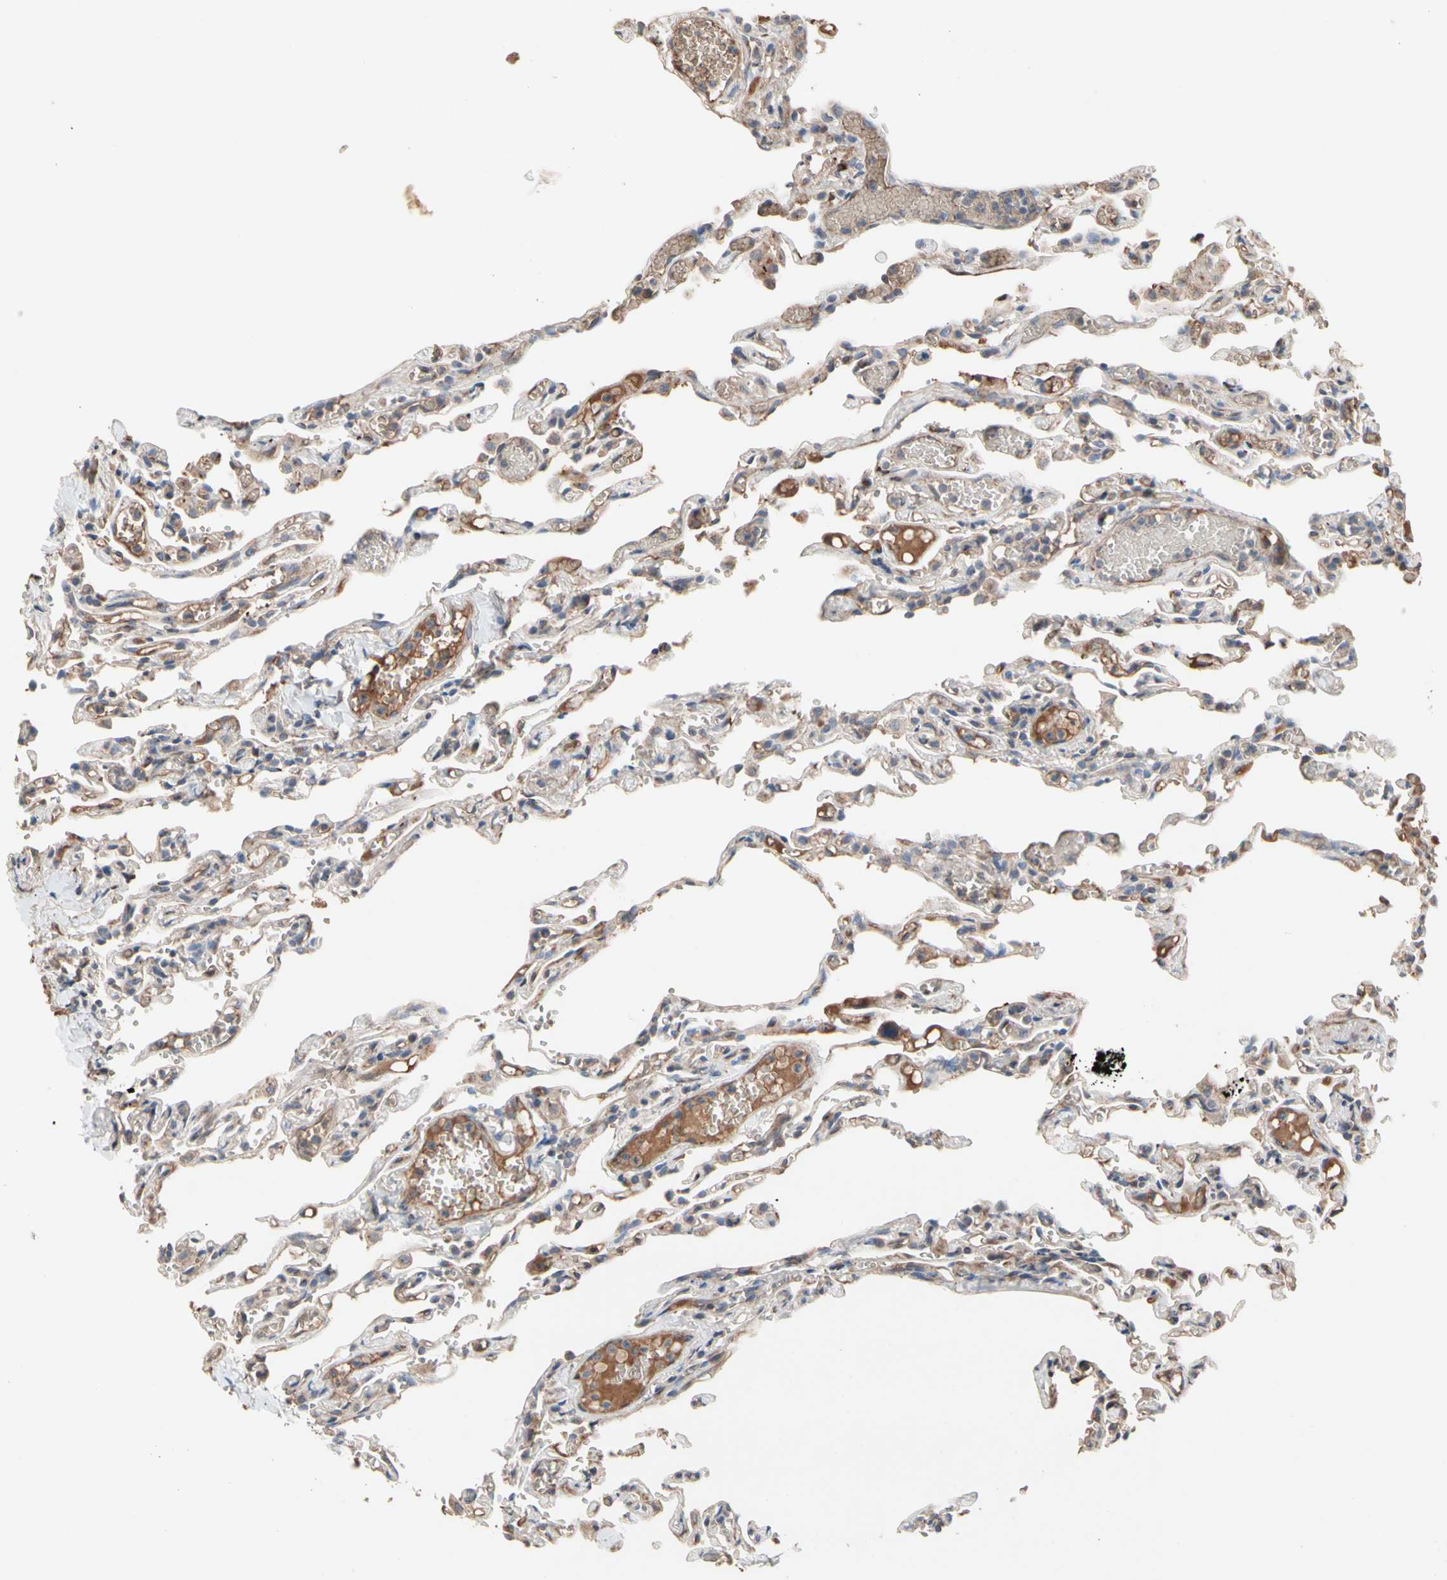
{"staining": {"intensity": "moderate", "quantity": "<25%", "location": "cytoplasmic/membranous"}, "tissue": "lung", "cell_type": "Alveolar cells", "image_type": "normal", "snomed": [{"axis": "morphology", "description": "Normal tissue, NOS"}, {"axis": "topography", "description": "Lung"}], "caption": "Protein expression by IHC demonstrates moderate cytoplasmic/membranous expression in about <25% of alveolar cells in benign lung.", "gene": "GCK", "patient": {"sex": "male", "age": 21}}